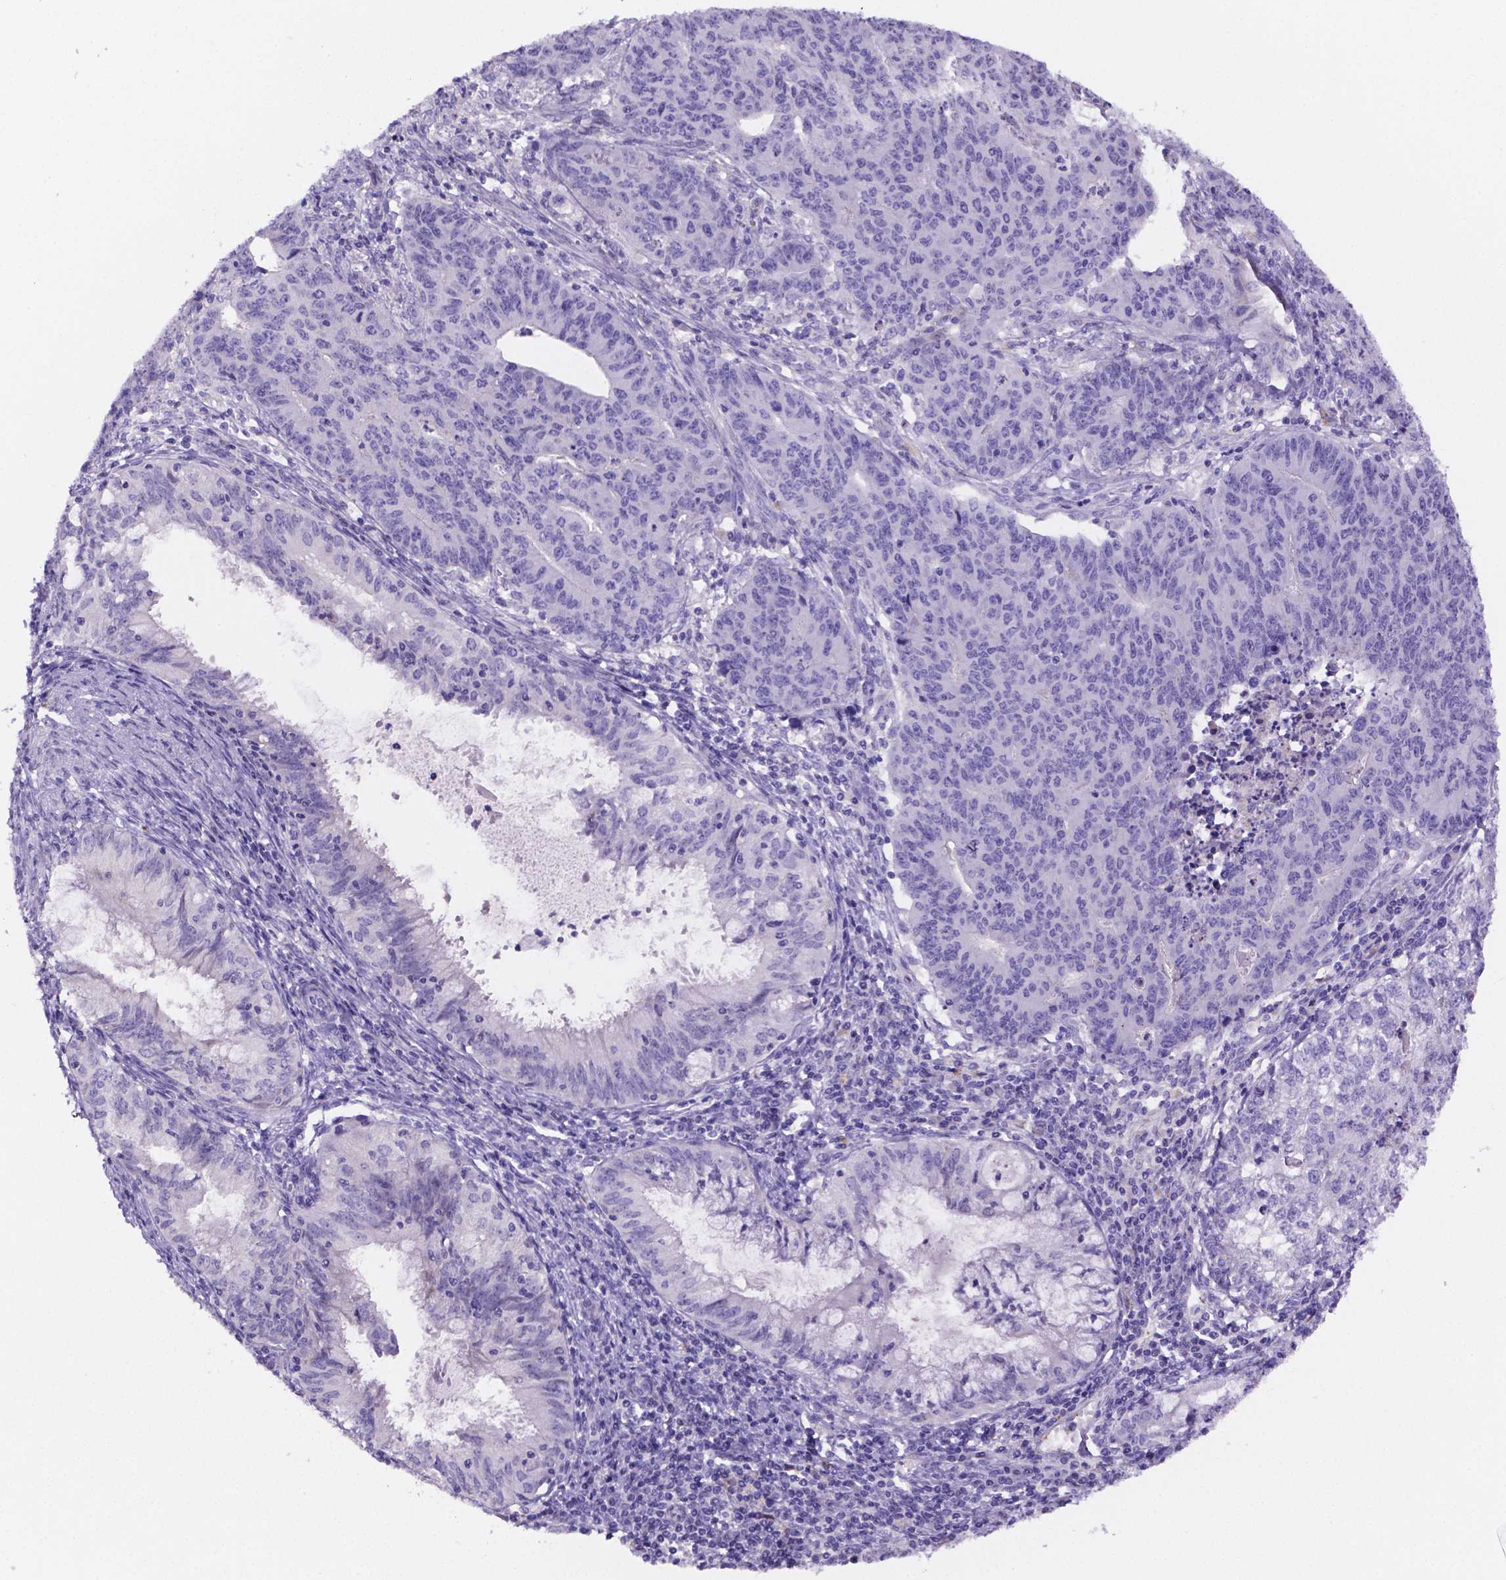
{"staining": {"intensity": "negative", "quantity": "none", "location": "none"}, "tissue": "endometrial cancer", "cell_type": "Tumor cells", "image_type": "cancer", "snomed": [{"axis": "morphology", "description": "Adenocarcinoma, NOS"}, {"axis": "topography", "description": "Endometrium"}], "caption": "The micrograph shows no significant staining in tumor cells of endometrial cancer (adenocarcinoma). Nuclei are stained in blue.", "gene": "NRGN", "patient": {"sex": "female", "age": 59}}